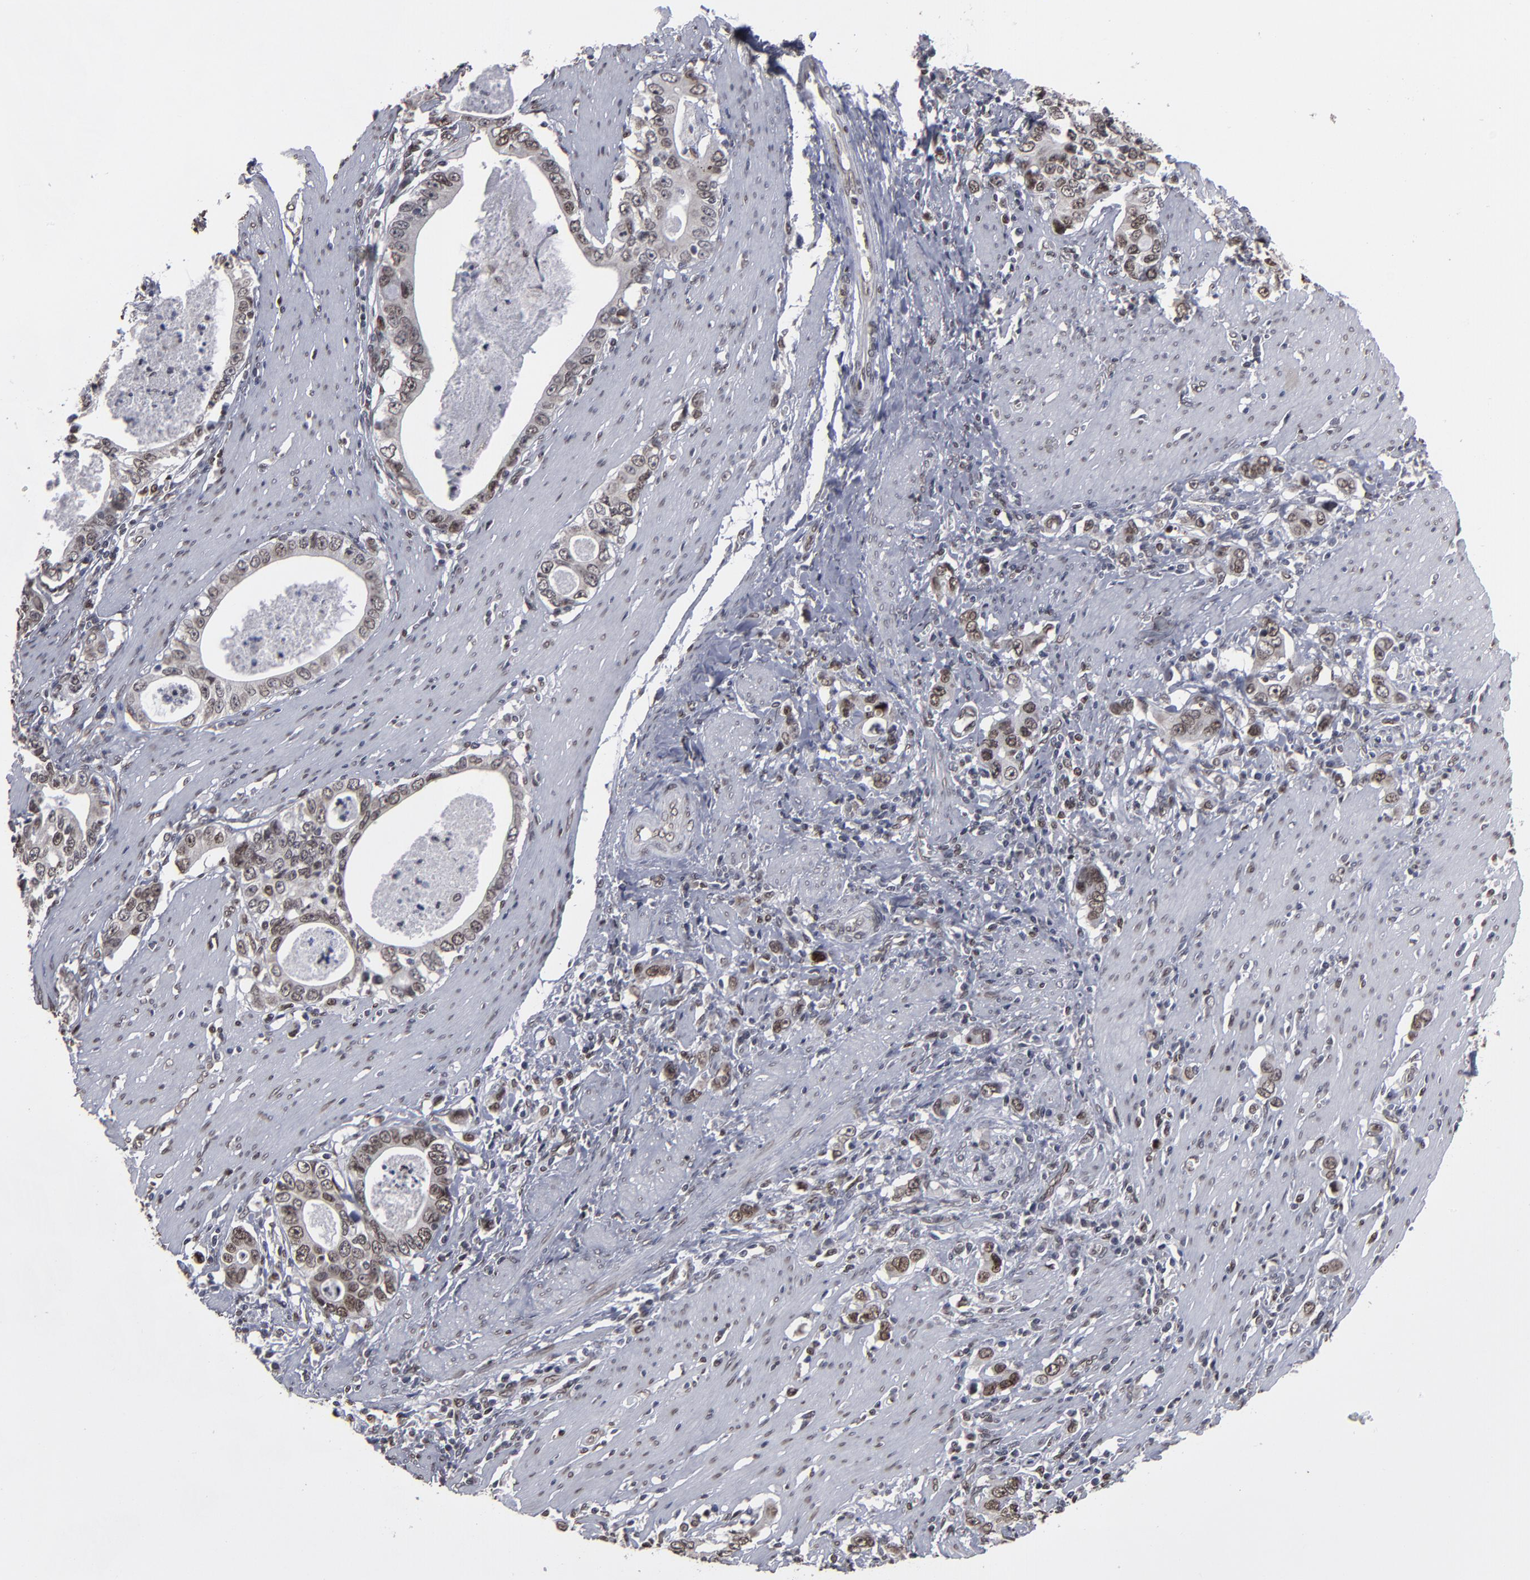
{"staining": {"intensity": "weak", "quantity": "25%-75%", "location": "nuclear"}, "tissue": "stomach cancer", "cell_type": "Tumor cells", "image_type": "cancer", "snomed": [{"axis": "morphology", "description": "Adenocarcinoma, NOS"}, {"axis": "topography", "description": "Stomach, lower"}], "caption": "A brown stain highlights weak nuclear staining of a protein in human stomach cancer (adenocarcinoma) tumor cells.", "gene": "BAZ1A", "patient": {"sex": "female", "age": 72}}